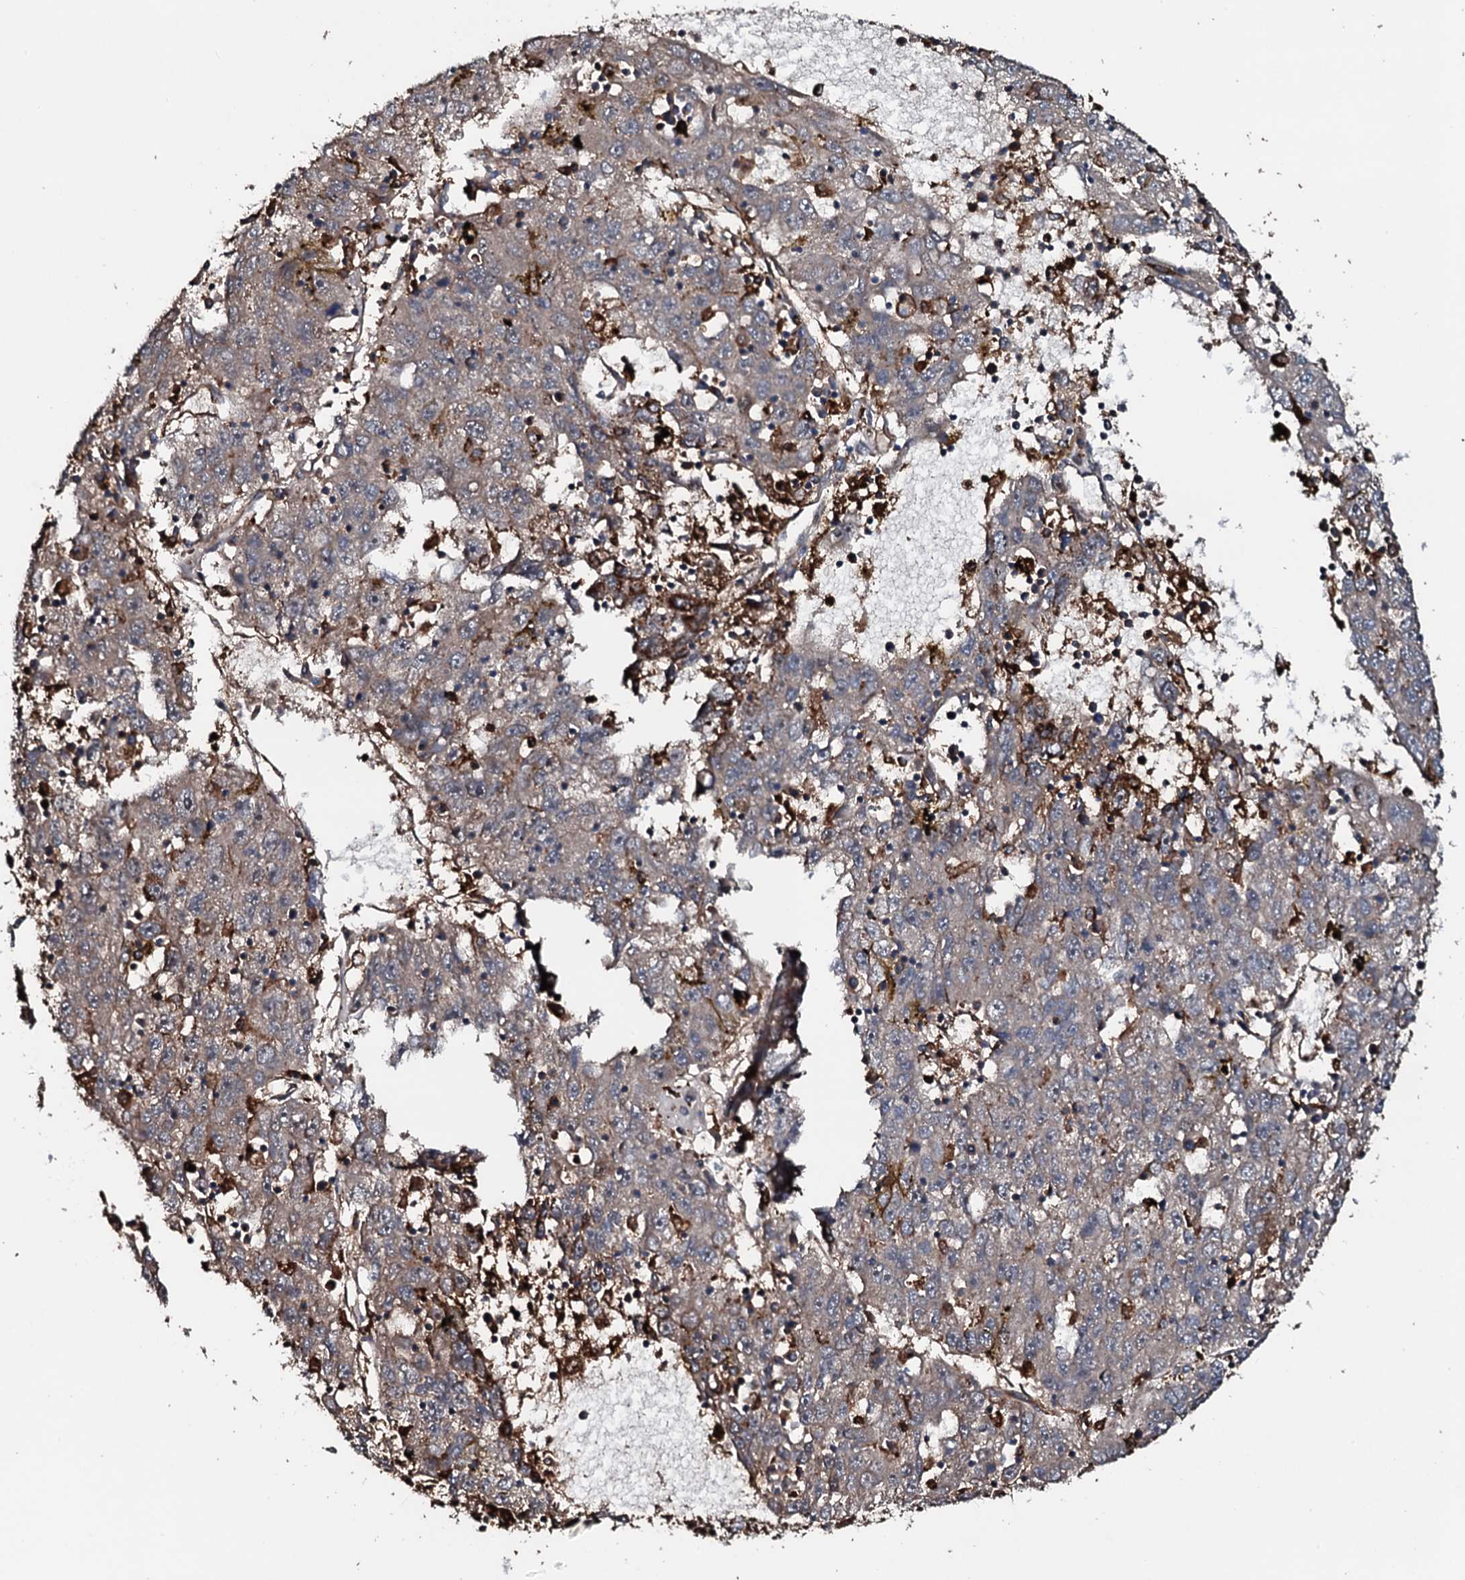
{"staining": {"intensity": "weak", "quantity": "25%-75%", "location": "cytoplasmic/membranous"}, "tissue": "liver cancer", "cell_type": "Tumor cells", "image_type": "cancer", "snomed": [{"axis": "morphology", "description": "Carcinoma, Hepatocellular, NOS"}, {"axis": "topography", "description": "Liver"}], "caption": "Liver cancer (hepatocellular carcinoma) stained with a protein marker shows weak staining in tumor cells.", "gene": "TPGS2", "patient": {"sex": "male", "age": 49}}